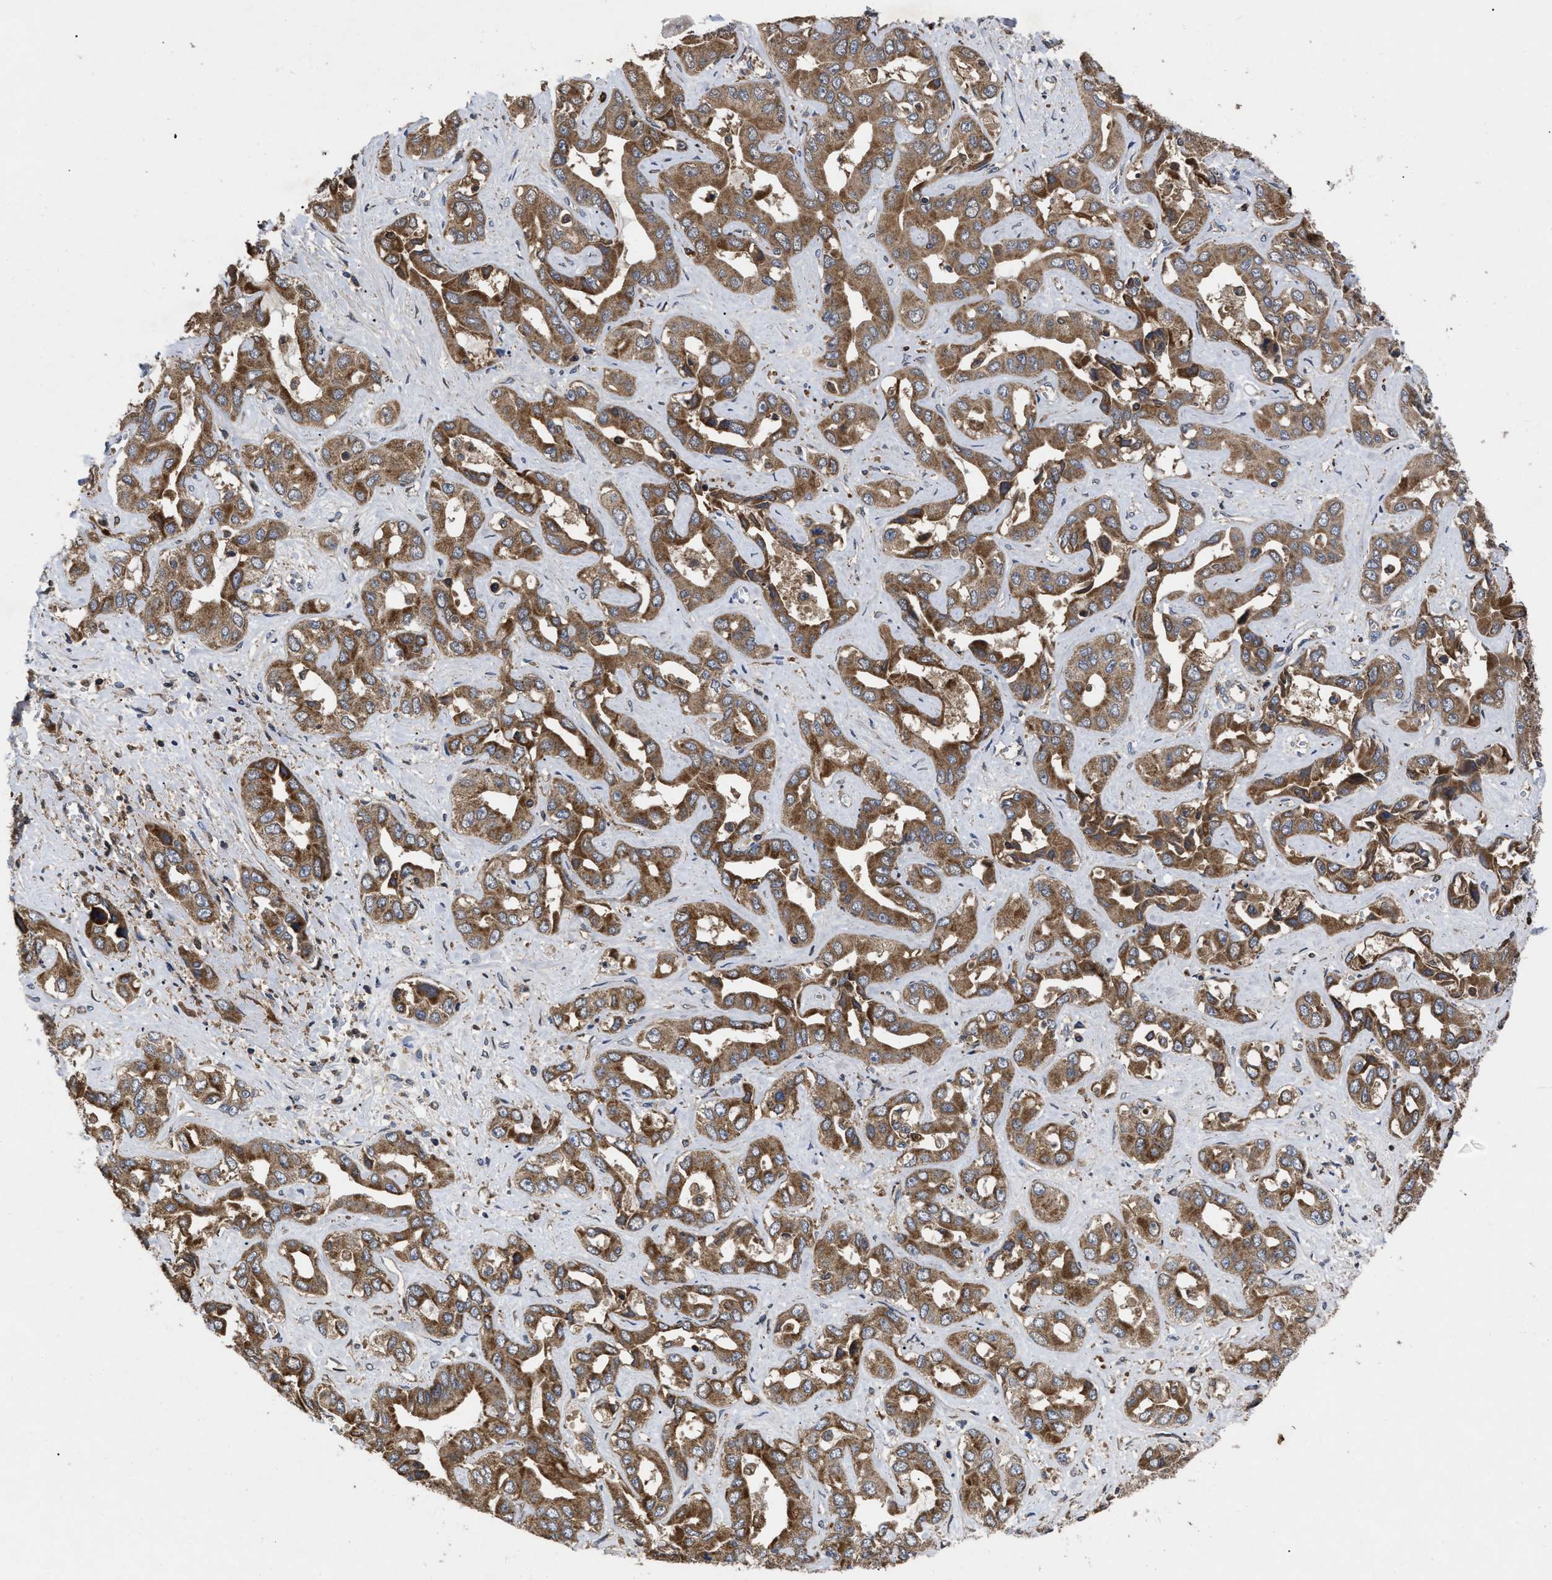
{"staining": {"intensity": "moderate", "quantity": ">75%", "location": "cytoplasmic/membranous"}, "tissue": "liver cancer", "cell_type": "Tumor cells", "image_type": "cancer", "snomed": [{"axis": "morphology", "description": "Cholangiocarcinoma"}, {"axis": "topography", "description": "Liver"}], "caption": "Moderate cytoplasmic/membranous protein positivity is appreciated in about >75% of tumor cells in liver cancer.", "gene": "LRRC3", "patient": {"sex": "female", "age": 52}}